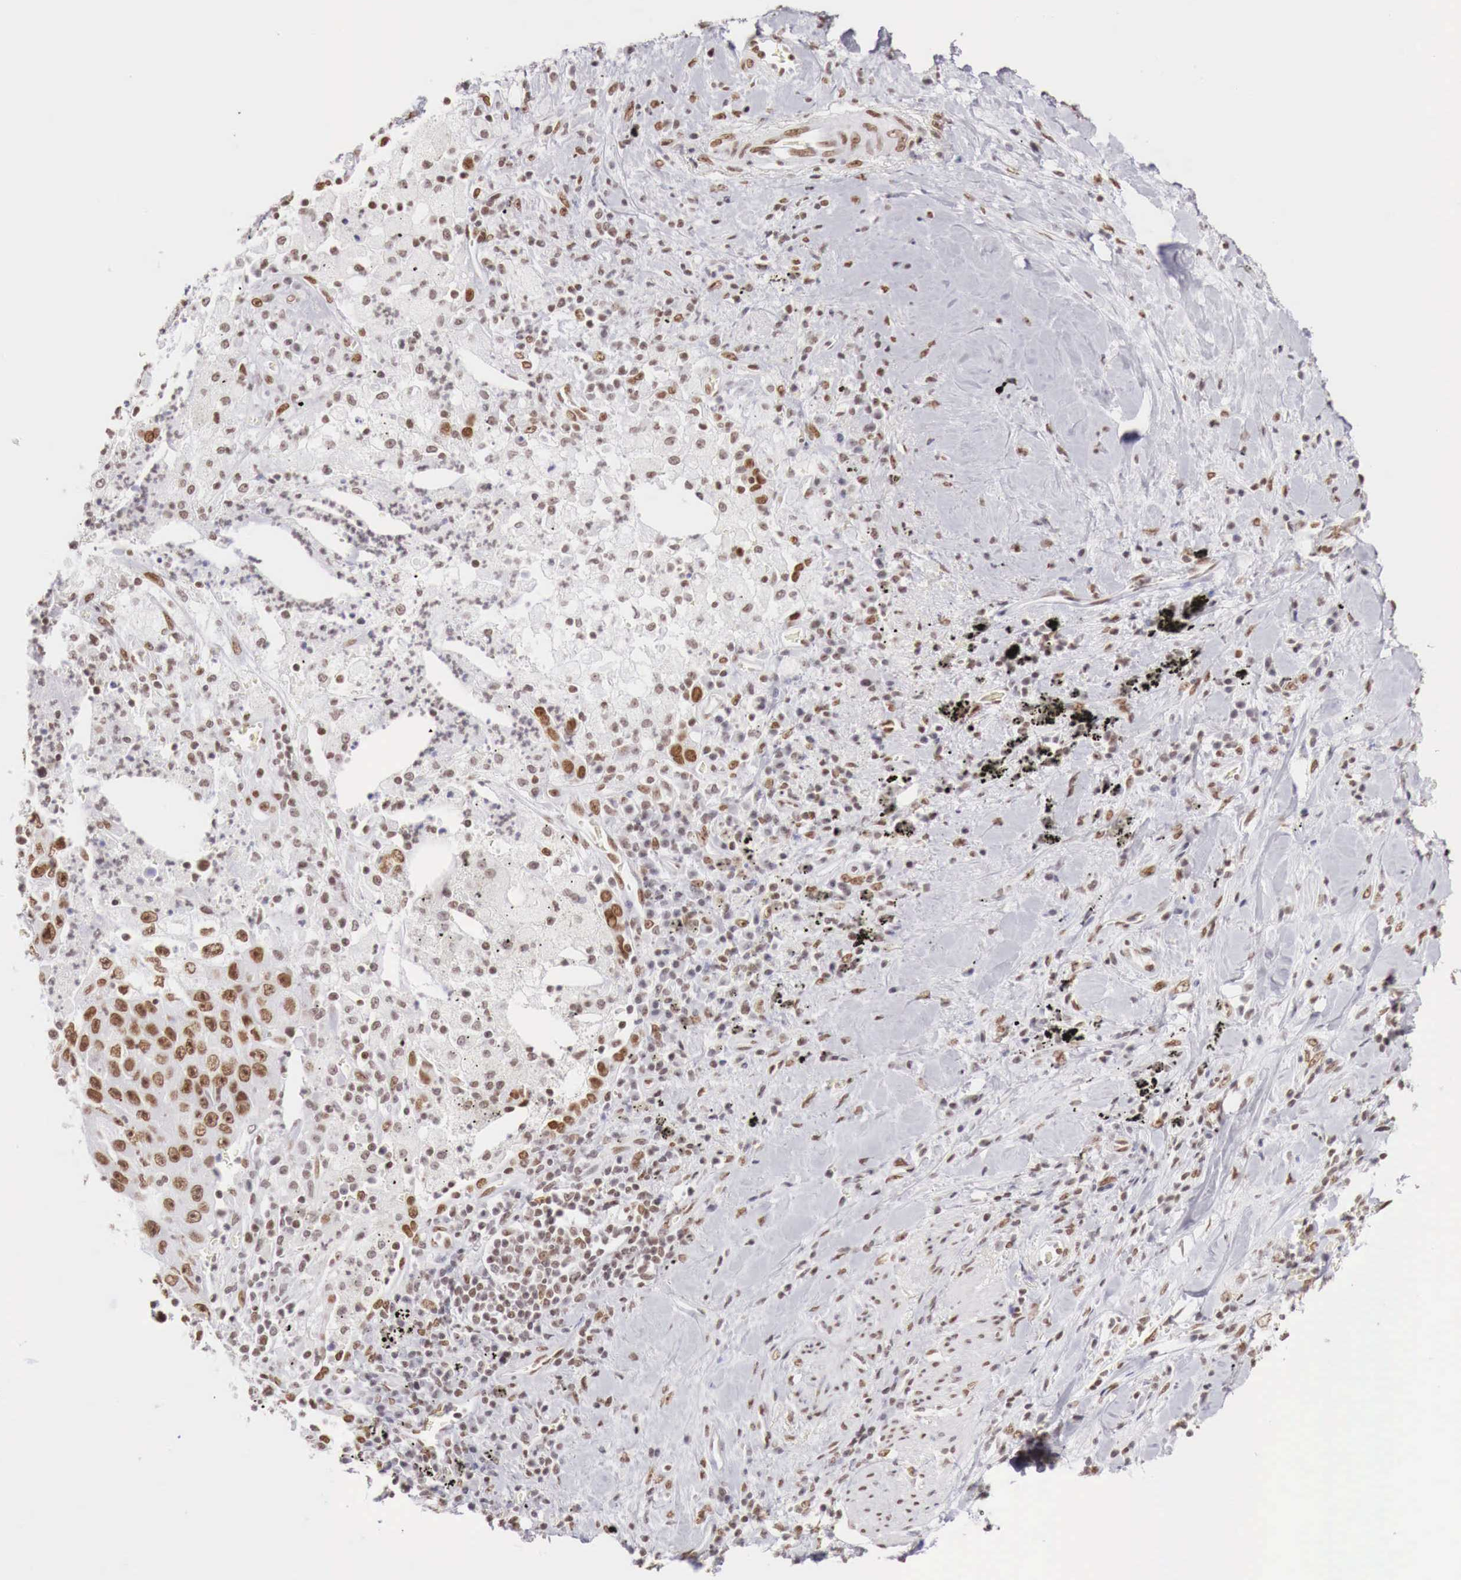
{"staining": {"intensity": "moderate", "quantity": "25%-75%", "location": "nuclear"}, "tissue": "lung cancer", "cell_type": "Tumor cells", "image_type": "cancer", "snomed": [{"axis": "morphology", "description": "Squamous cell carcinoma, NOS"}, {"axis": "topography", "description": "Lung"}], "caption": "The image reveals a brown stain indicating the presence of a protein in the nuclear of tumor cells in lung cancer.", "gene": "PHF14", "patient": {"sex": "male", "age": 64}}